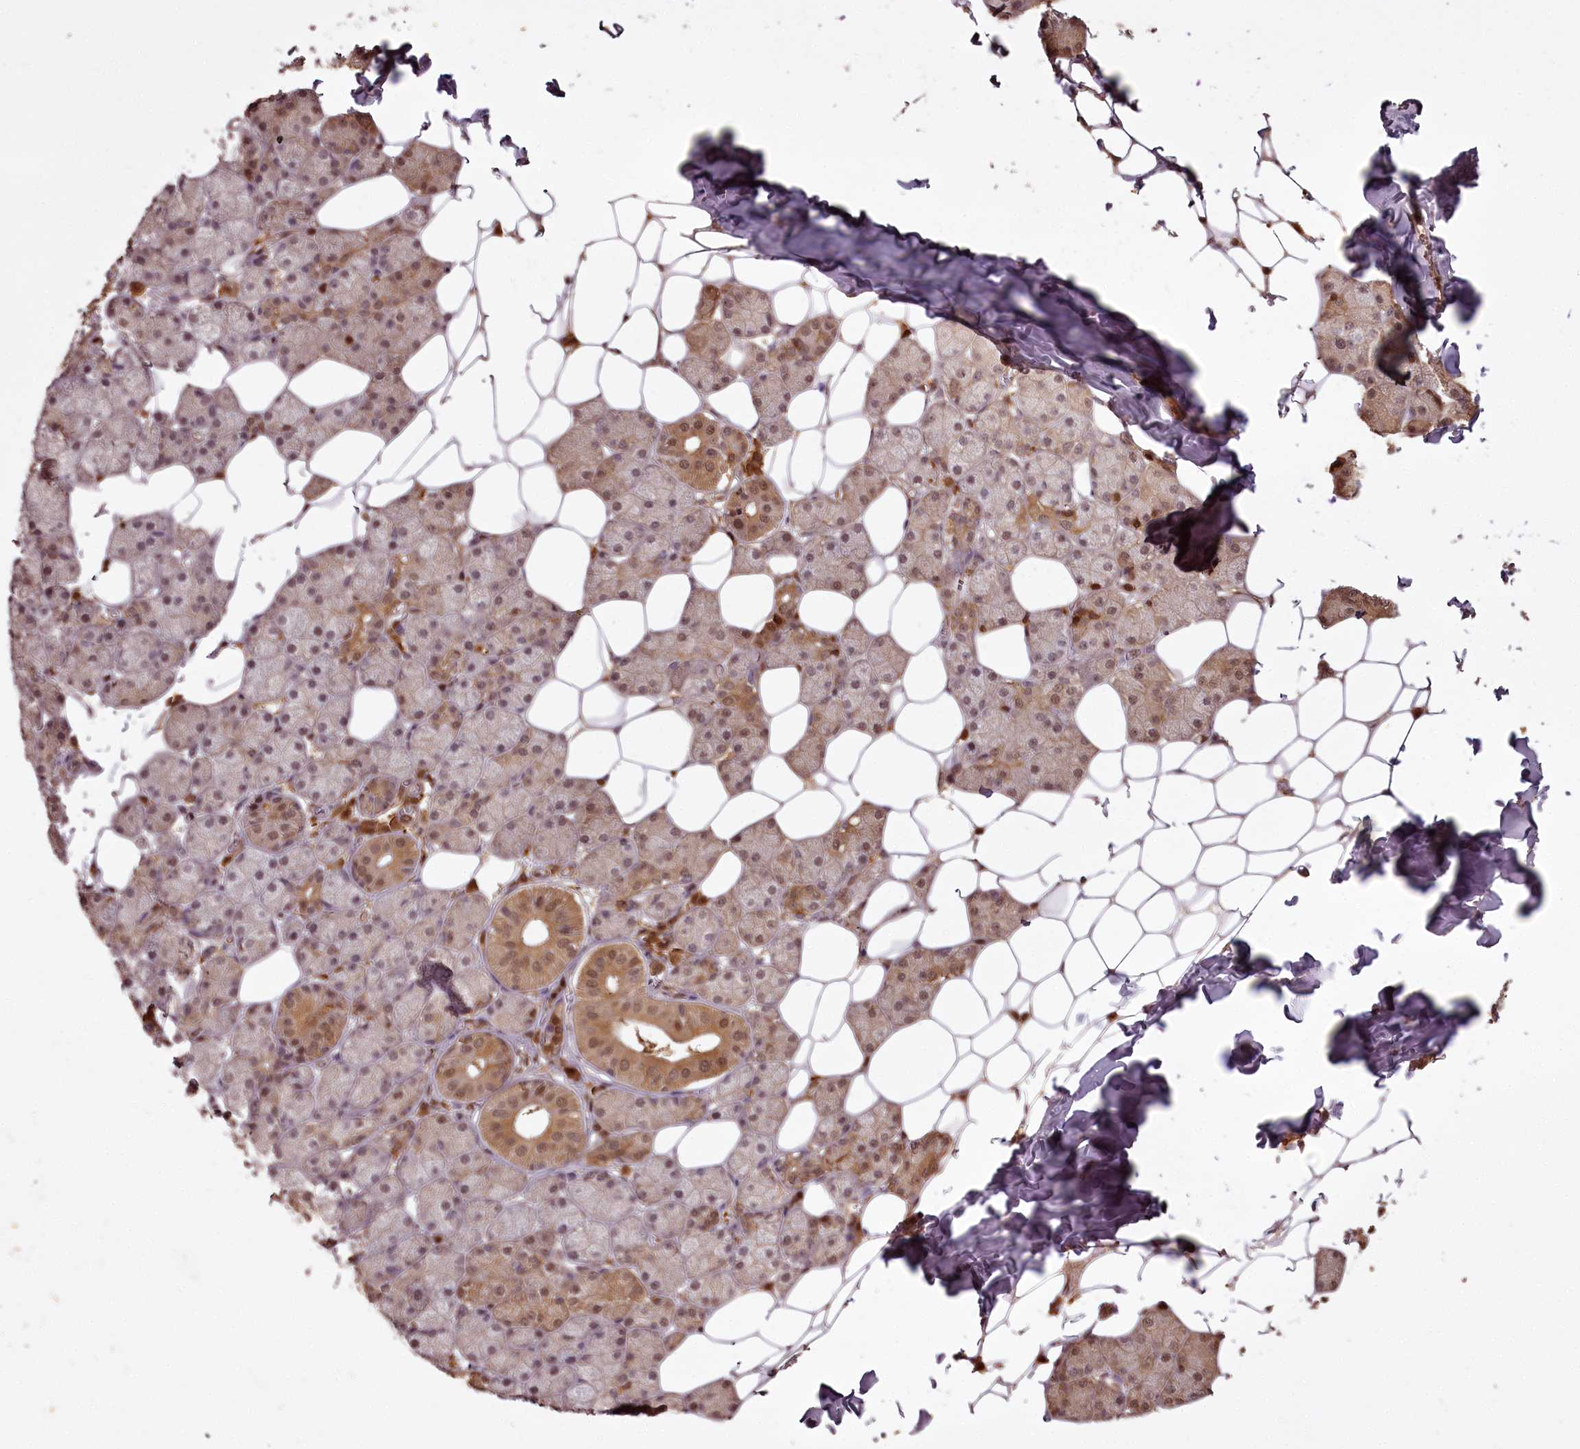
{"staining": {"intensity": "moderate", "quantity": ">75%", "location": "cytoplasmic/membranous,nuclear"}, "tissue": "salivary gland", "cell_type": "Glandular cells", "image_type": "normal", "snomed": [{"axis": "morphology", "description": "Normal tissue, NOS"}, {"axis": "topography", "description": "Salivary gland"}], "caption": "Unremarkable salivary gland shows moderate cytoplasmic/membranous,nuclear staining in about >75% of glandular cells, visualized by immunohistochemistry. Using DAB (brown) and hematoxylin (blue) stains, captured at high magnification using brightfield microscopy.", "gene": "NPRL2", "patient": {"sex": "female", "age": 33}}